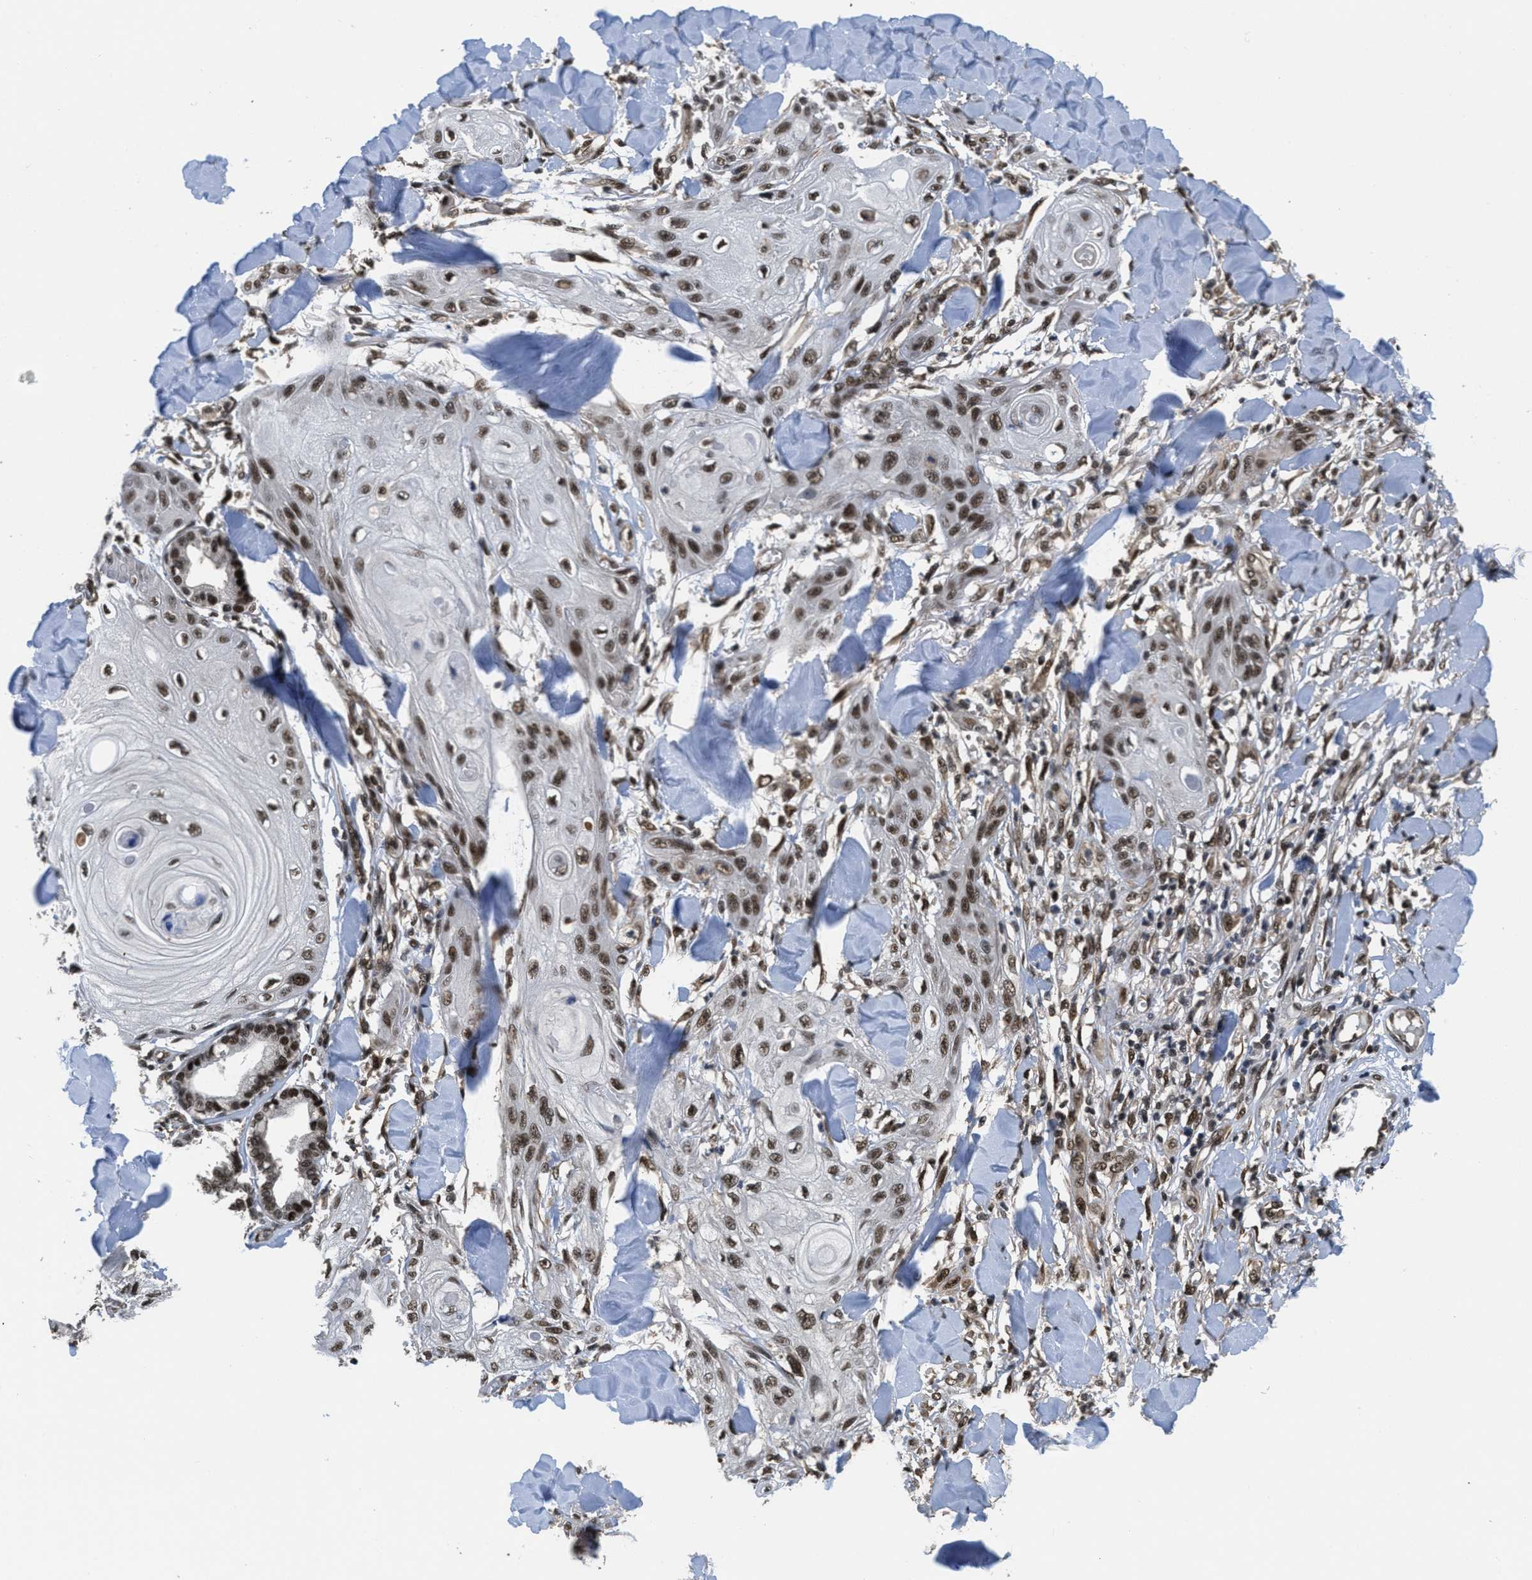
{"staining": {"intensity": "strong", "quantity": ">75%", "location": "nuclear"}, "tissue": "skin cancer", "cell_type": "Tumor cells", "image_type": "cancer", "snomed": [{"axis": "morphology", "description": "Squamous cell carcinoma, NOS"}, {"axis": "topography", "description": "Skin"}], "caption": "Human squamous cell carcinoma (skin) stained with a brown dye exhibits strong nuclear positive positivity in about >75% of tumor cells.", "gene": "CUL4B", "patient": {"sex": "male", "age": 74}}